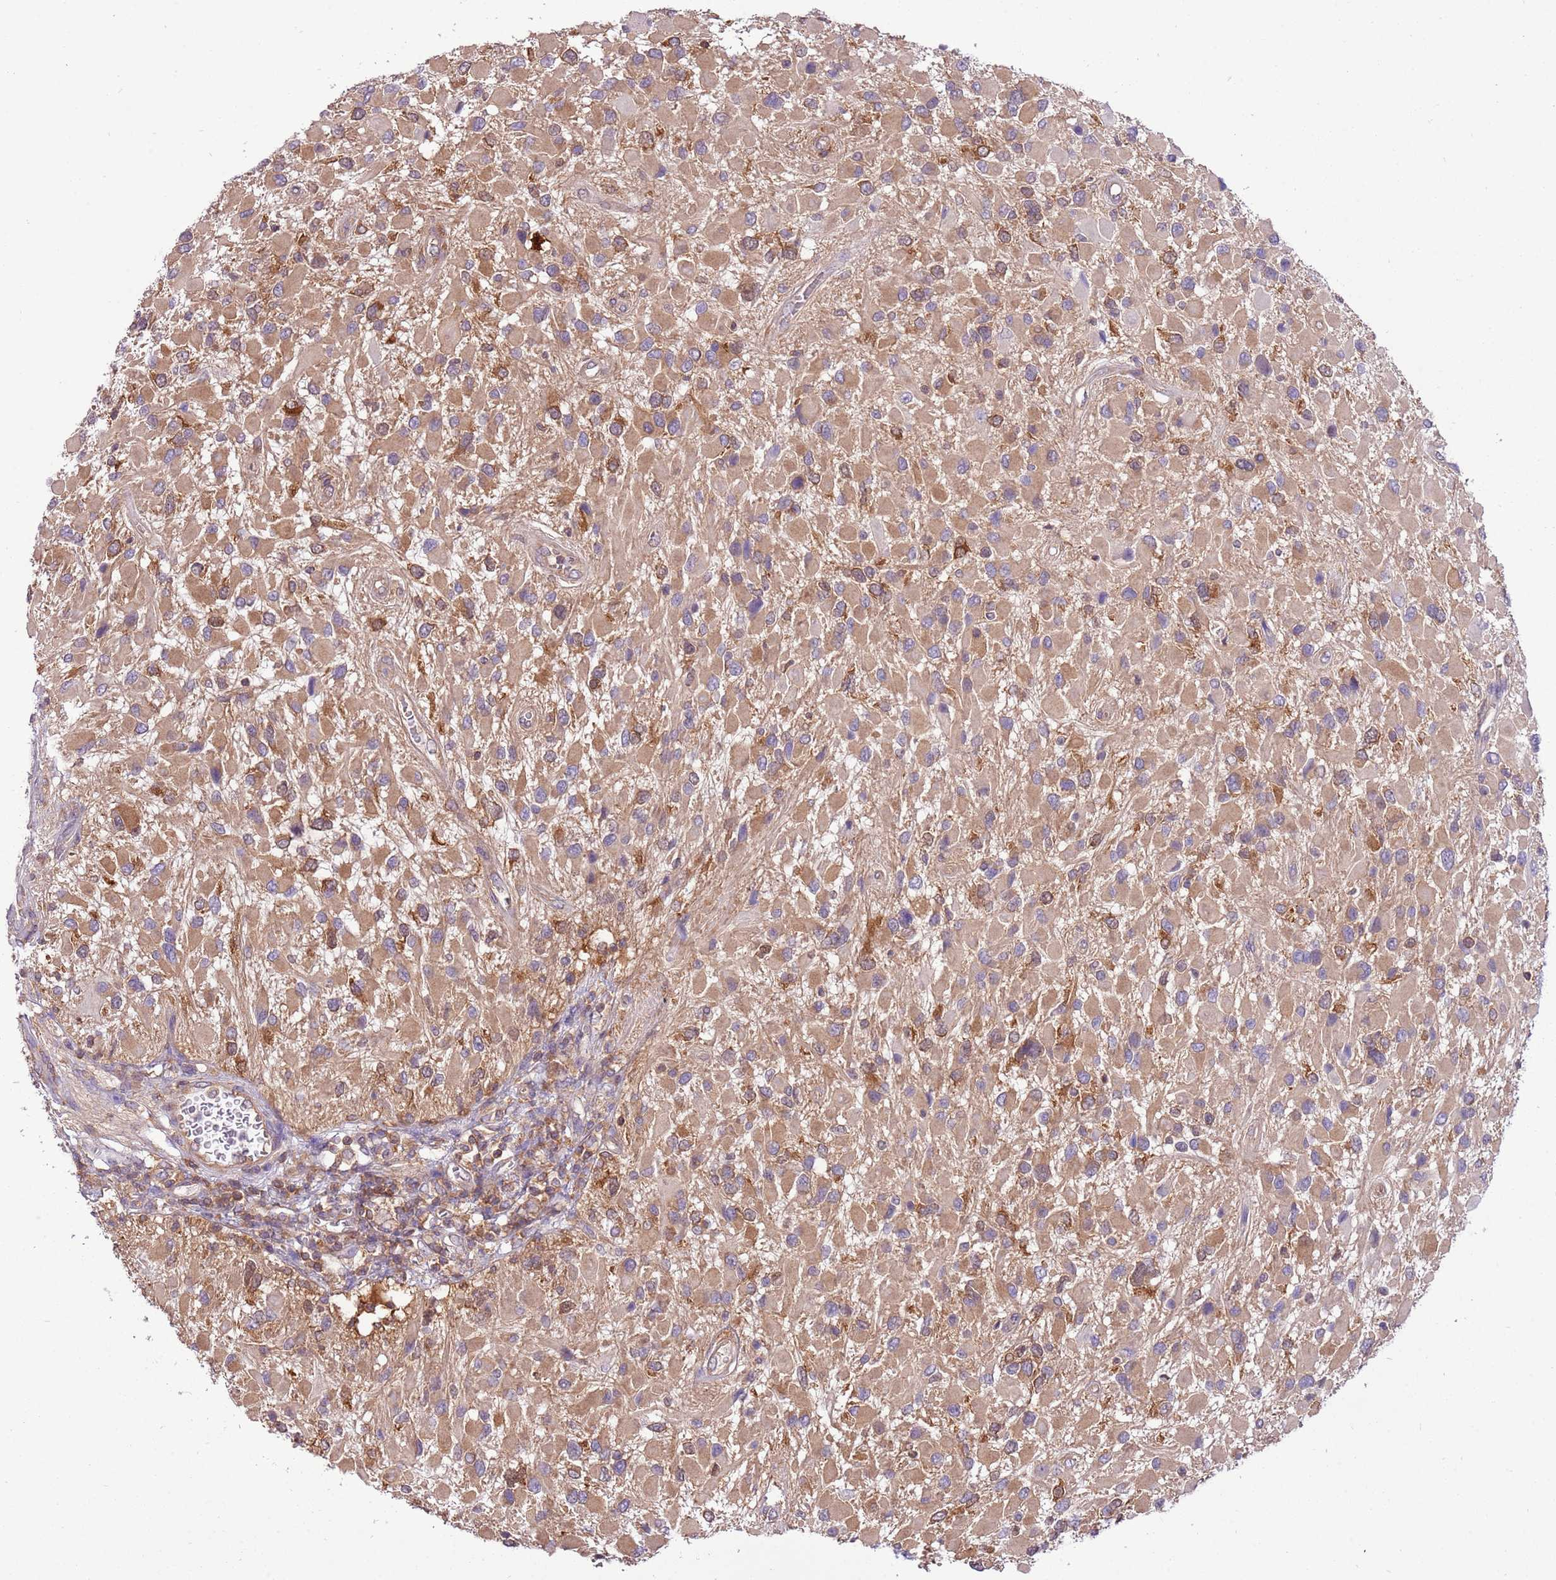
{"staining": {"intensity": "weak", "quantity": "25%-75%", "location": "cytoplasmic/membranous"}, "tissue": "glioma", "cell_type": "Tumor cells", "image_type": "cancer", "snomed": [{"axis": "morphology", "description": "Glioma, malignant, High grade"}, {"axis": "topography", "description": "Brain"}], "caption": "This is an image of IHC staining of glioma, which shows weak staining in the cytoplasmic/membranous of tumor cells.", "gene": "STIP1", "patient": {"sex": "male", "age": 53}}